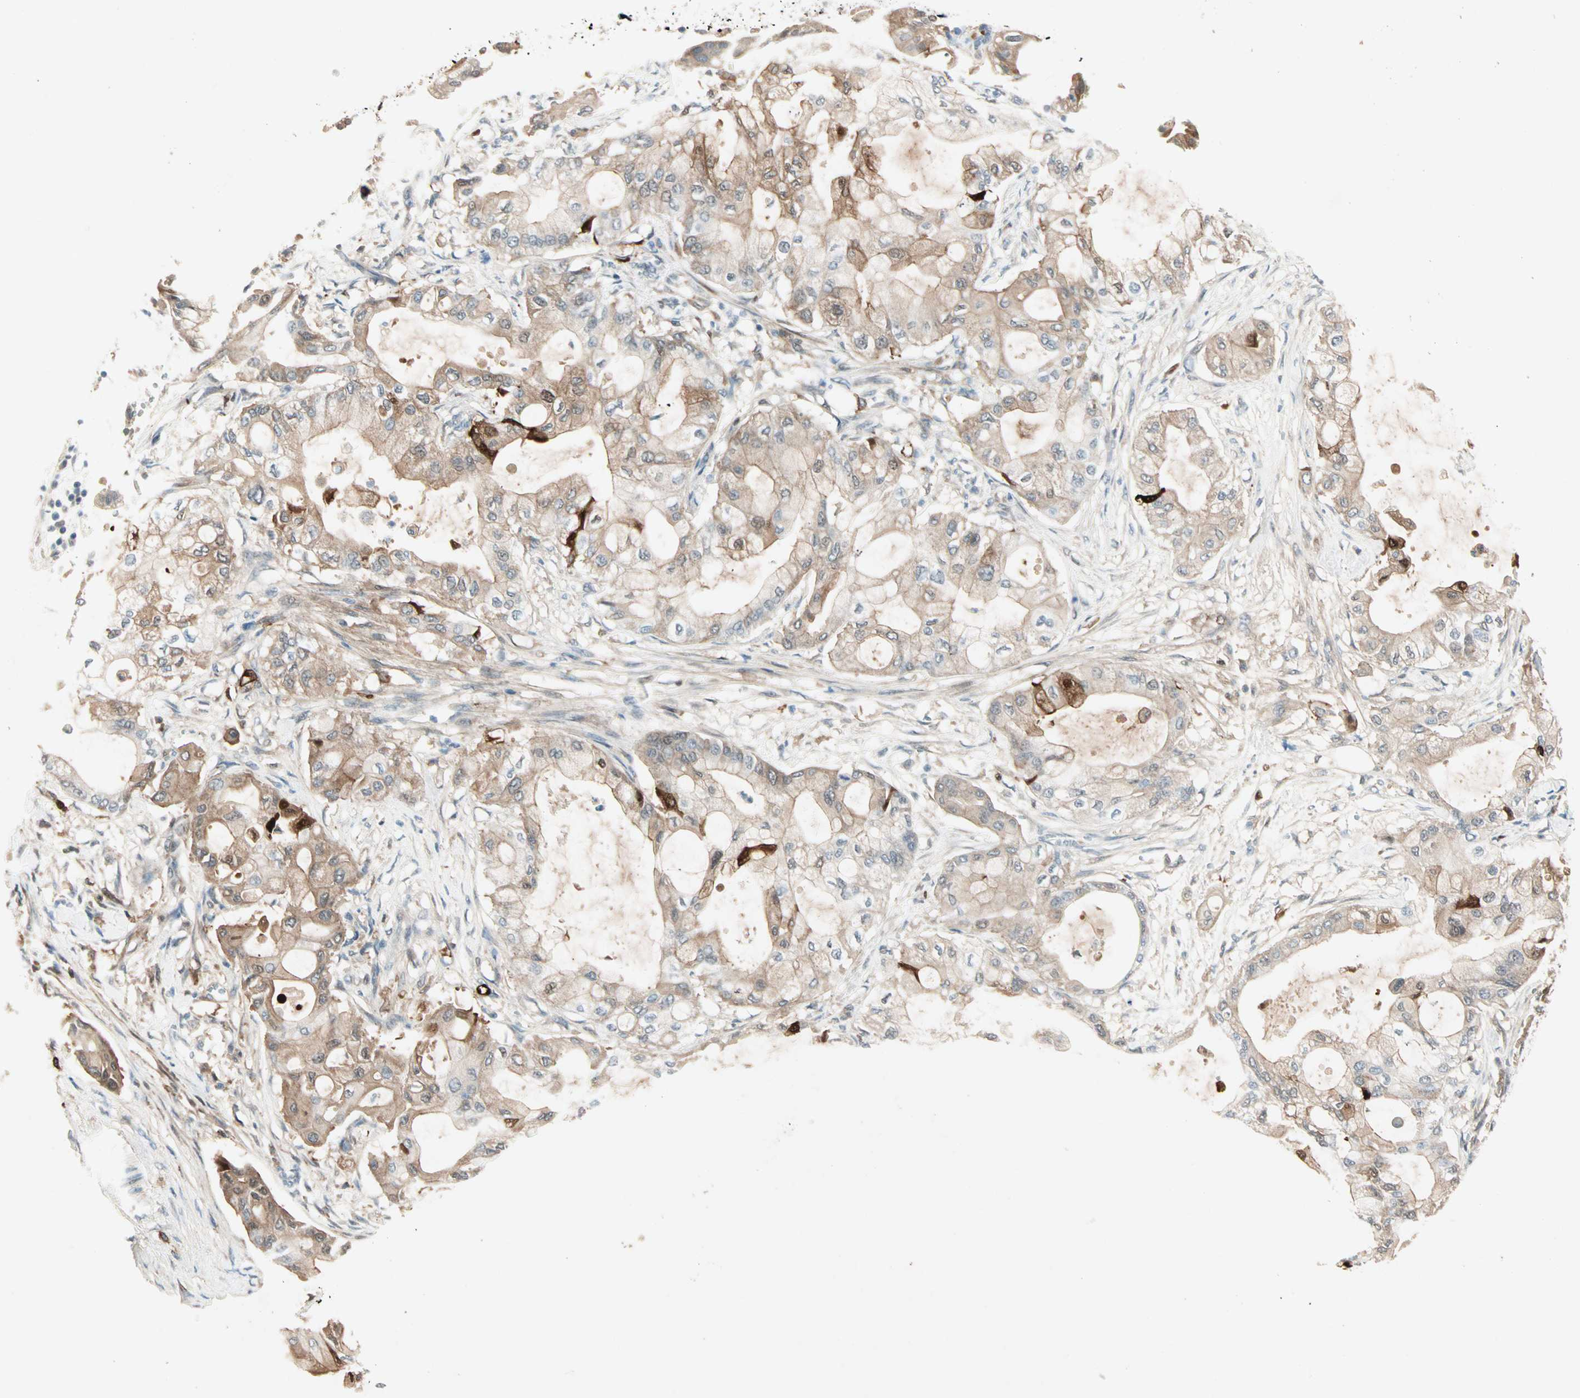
{"staining": {"intensity": "strong", "quantity": "25%-75%", "location": "cytoplasmic/membranous"}, "tissue": "pancreatic cancer", "cell_type": "Tumor cells", "image_type": "cancer", "snomed": [{"axis": "morphology", "description": "Adenocarcinoma, NOS"}, {"axis": "morphology", "description": "Adenocarcinoma, metastatic, NOS"}, {"axis": "topography", "description": "Lymph node"}, {"axis": "topography", "description": "Pancreas"}, {"axis": "topography", "description": "Duodenum"}], "caption": "Tumor cells show strong cytoplasmic/membranous staining in approximately 25%-75% of cells in pancreatic metastatic adenocarcinoma. The staining was performed using DAB, with brown indicating positive protein expression. Nuclei are stained blue with hematoxylin.", "gene": "RTL6", "patient": {"sex": "female", "age": 64}}